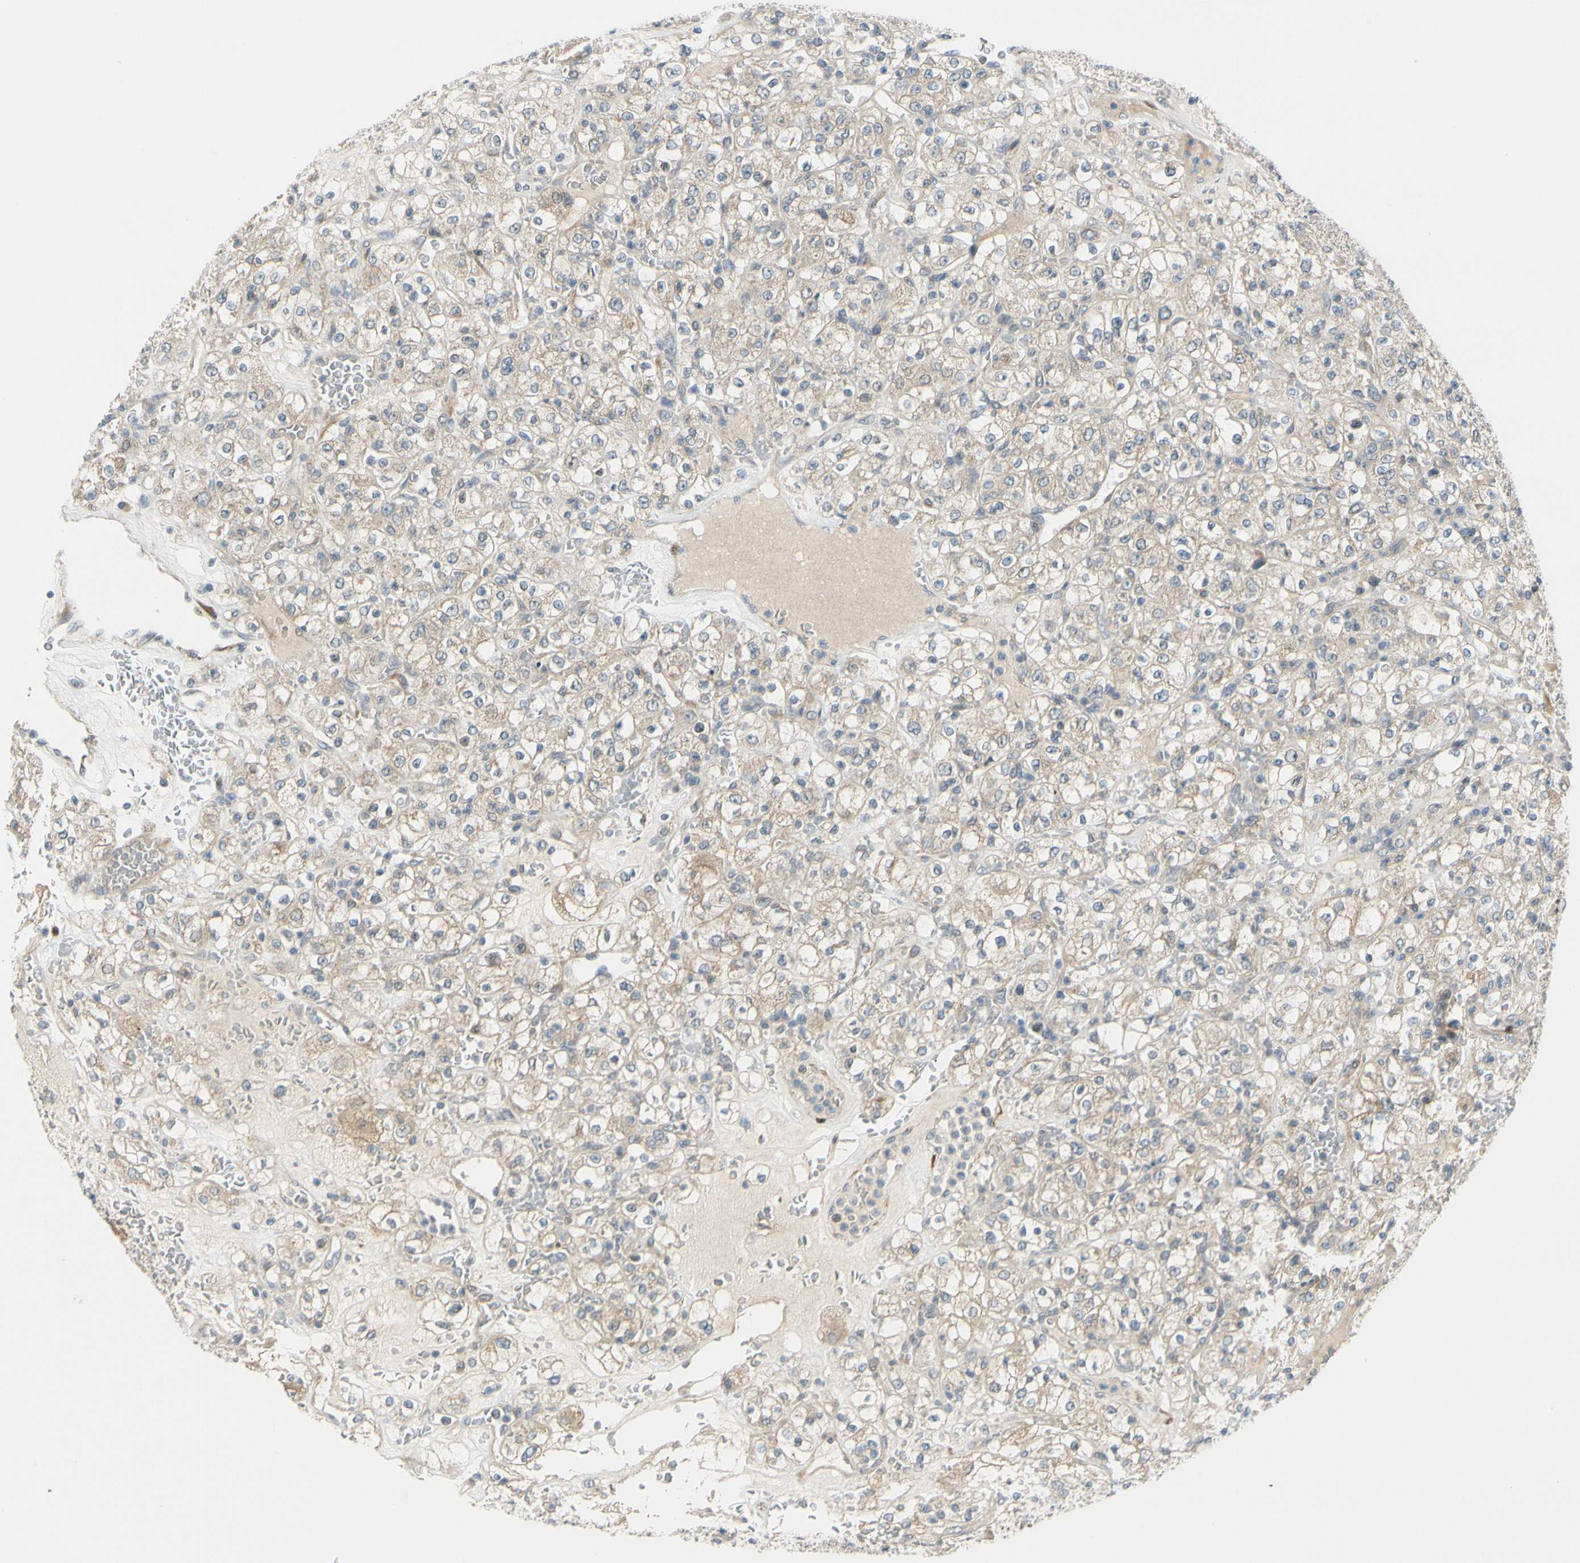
{"staining": {"intensity": "weak", "quantity": "<25%", "location": "none"}, "tissue": "renal cancer", "cell_type": "Tumor cells", "image_type": "cancer", "snomed": [{"axis": "morphology", "description": "Normal tissue, NOS"}, {"axis": "morphology", "description": "Adenocarcinoma, NOS"}, {"axis": "topography", "description": "Kidney"}], "caption": "Immunohistochemistry (IHC) histopathology image of neoplastic tissue: human adenocarcinoma (renal) stained with DAB displays no significant protein staining in tumor cells. (Stains: DAB (3,3'-diaminobenzidine) IHC with hematoxylin counter stain, Microscopy: brightfield microscopy at high magnification).", "gene": "FHL2", "patient": {"sex": "female", "age": 72}}